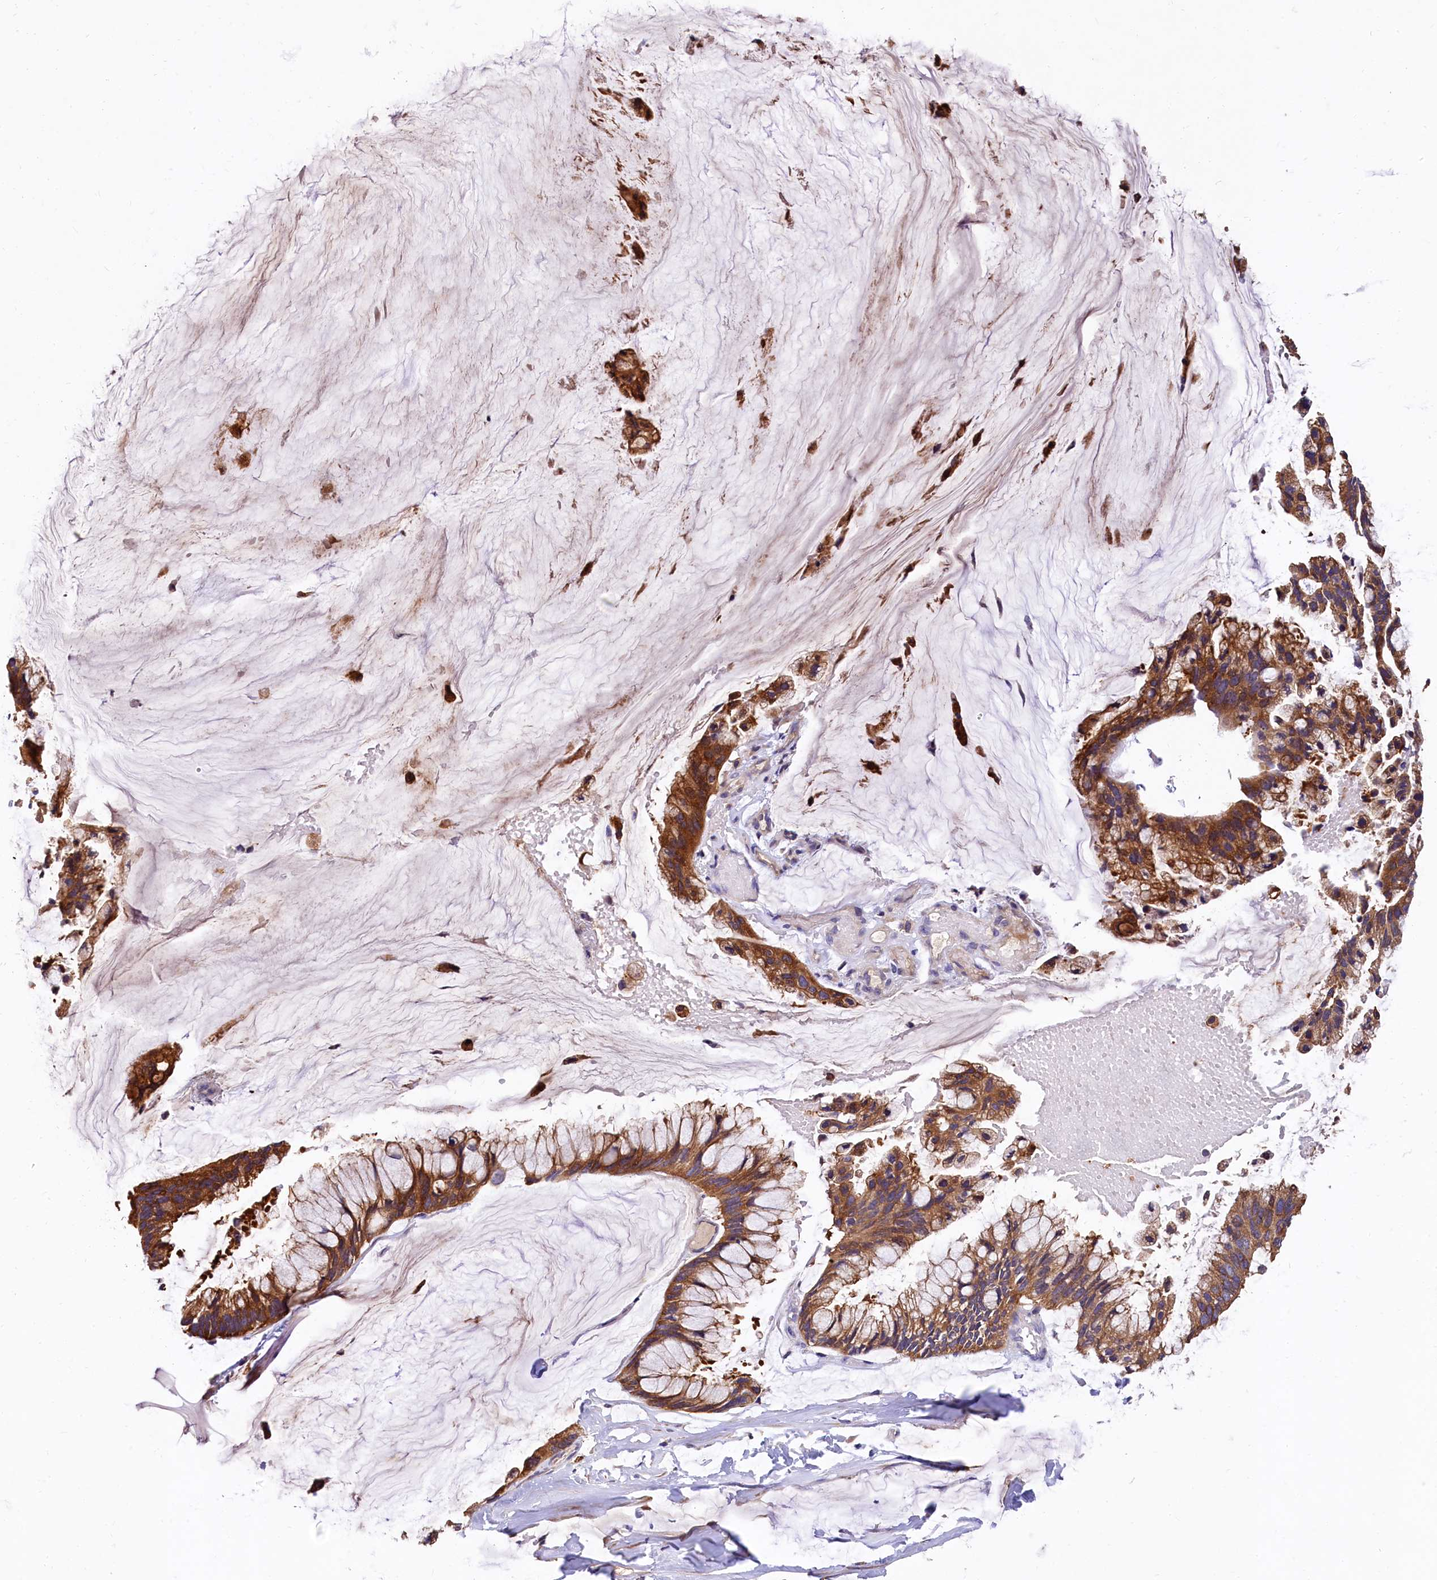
{"staining": {"intensity": "strong", "quantity": ">75%", "location": "cytoplasmic/membranous"}, "tissue": "ovarian cancer", "cell_type": "Tumor cells", "image_type": "cancer", "snomed": [{"axis": "morphology", "description": "Cystadenocarcinoma, mucinous, NOS"}, {"axis": "topography", "description": "Ovary"}], "caption": "Tumor cells show high levels of strong cytoplasmic/membranous positivity in approximately >75% of cells in human ovarian mucinous cystadenocarcinoma. The protein is shown in brown color, while the nuclei are stained blue.", "gene": "EPS8L2", "patient": {"sex": "female", "age": 39}}